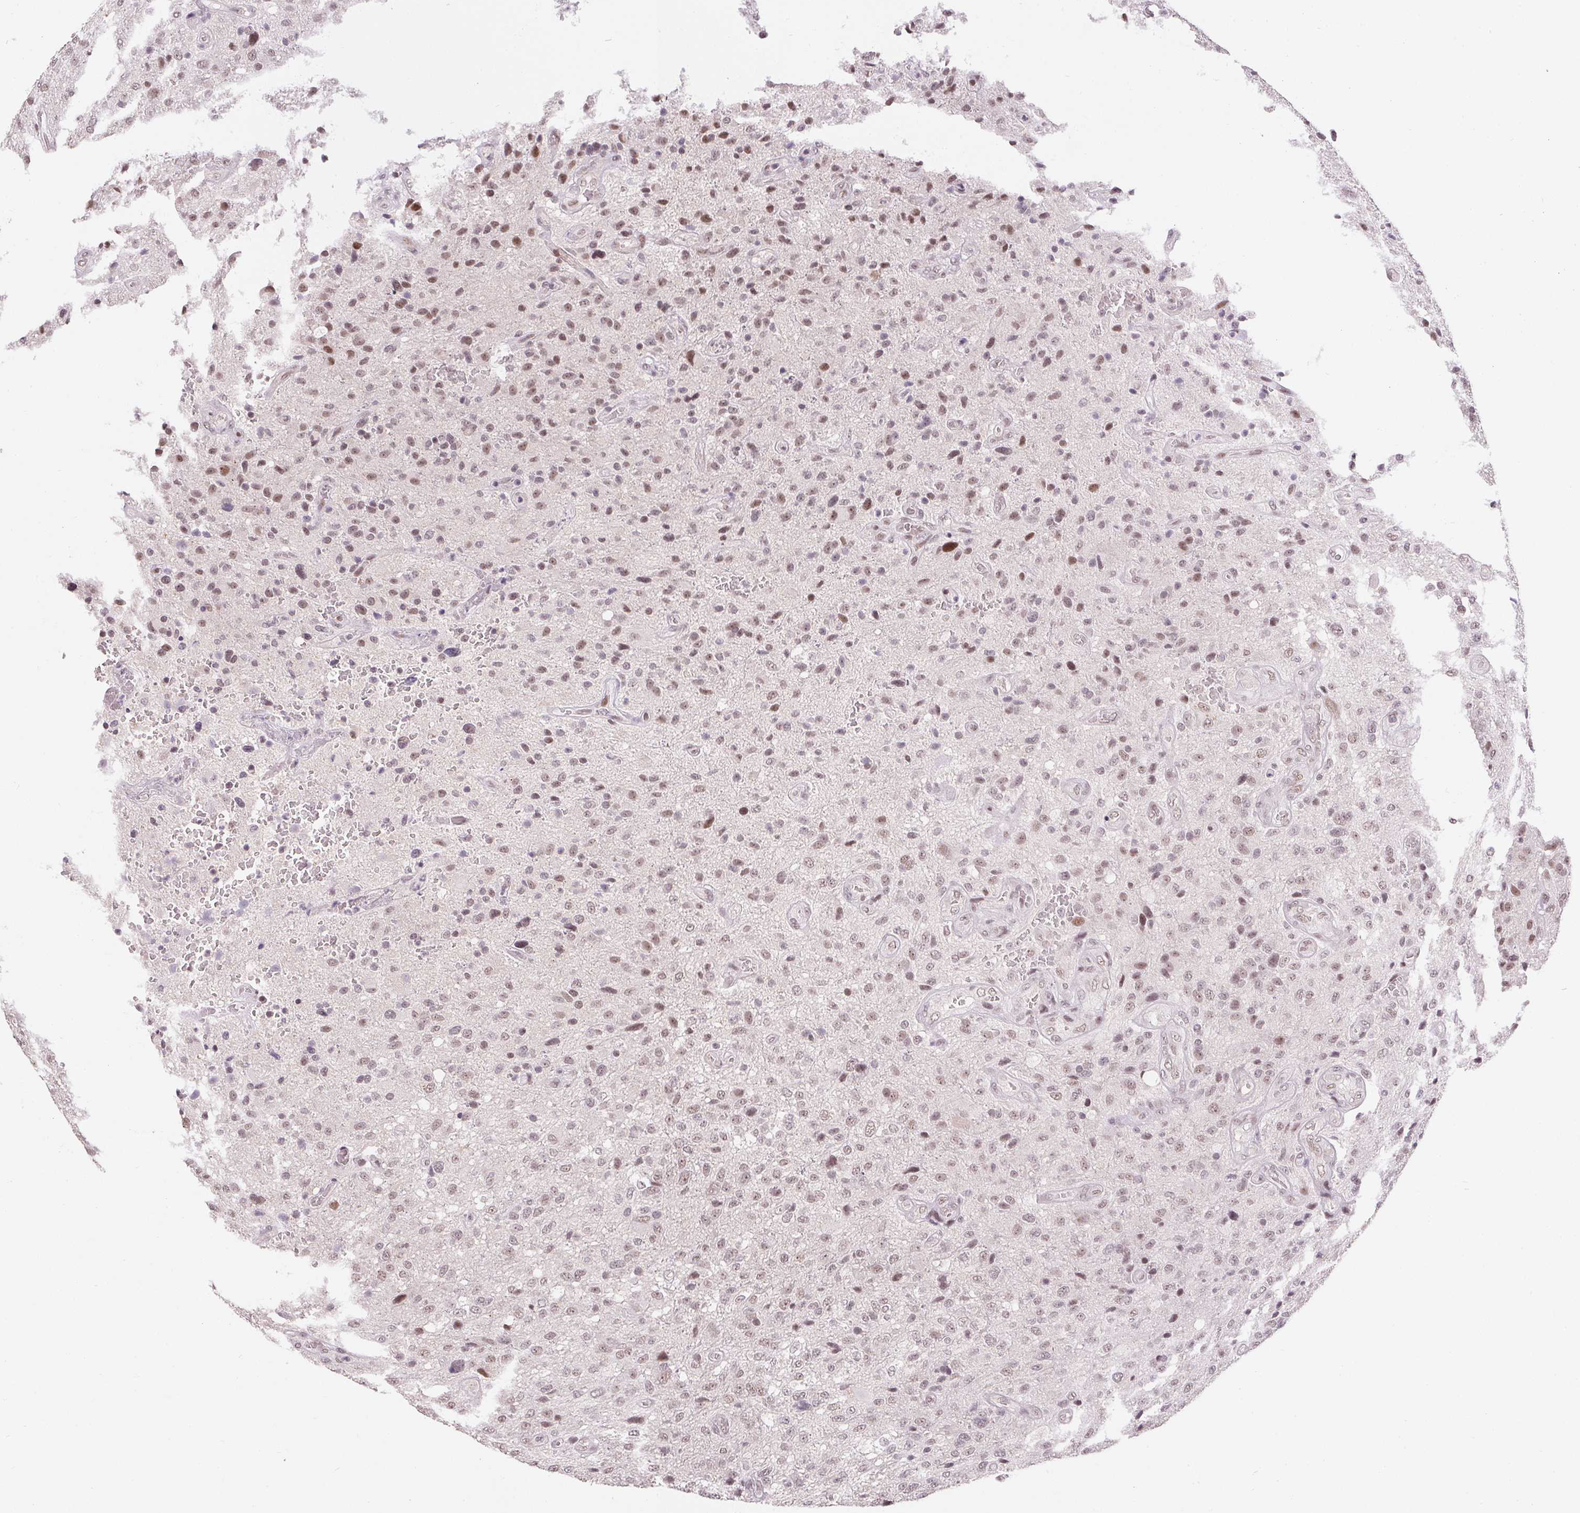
{"staining": {"intensity": "weak", "quantity": "25%-75%", "location": "nuclear"}, "tissue": "glioma", "cell_type": "Tumor cells", "image_type": "cancer", "snomed": [{"axis": "morphology", "description": "Glioma, malignant, Low grade"}, {"axis": "topography", "description": "Brain"}], "caption": "A histopathology image of malignant low-grade glioma stained for a protein demonstrates weak nuclear brown staining in tumor cells. (IHC, brightfield microscopy, high magnification).", "gene": "KDM4D", "patient": {"sex": "male", "age": 66}}